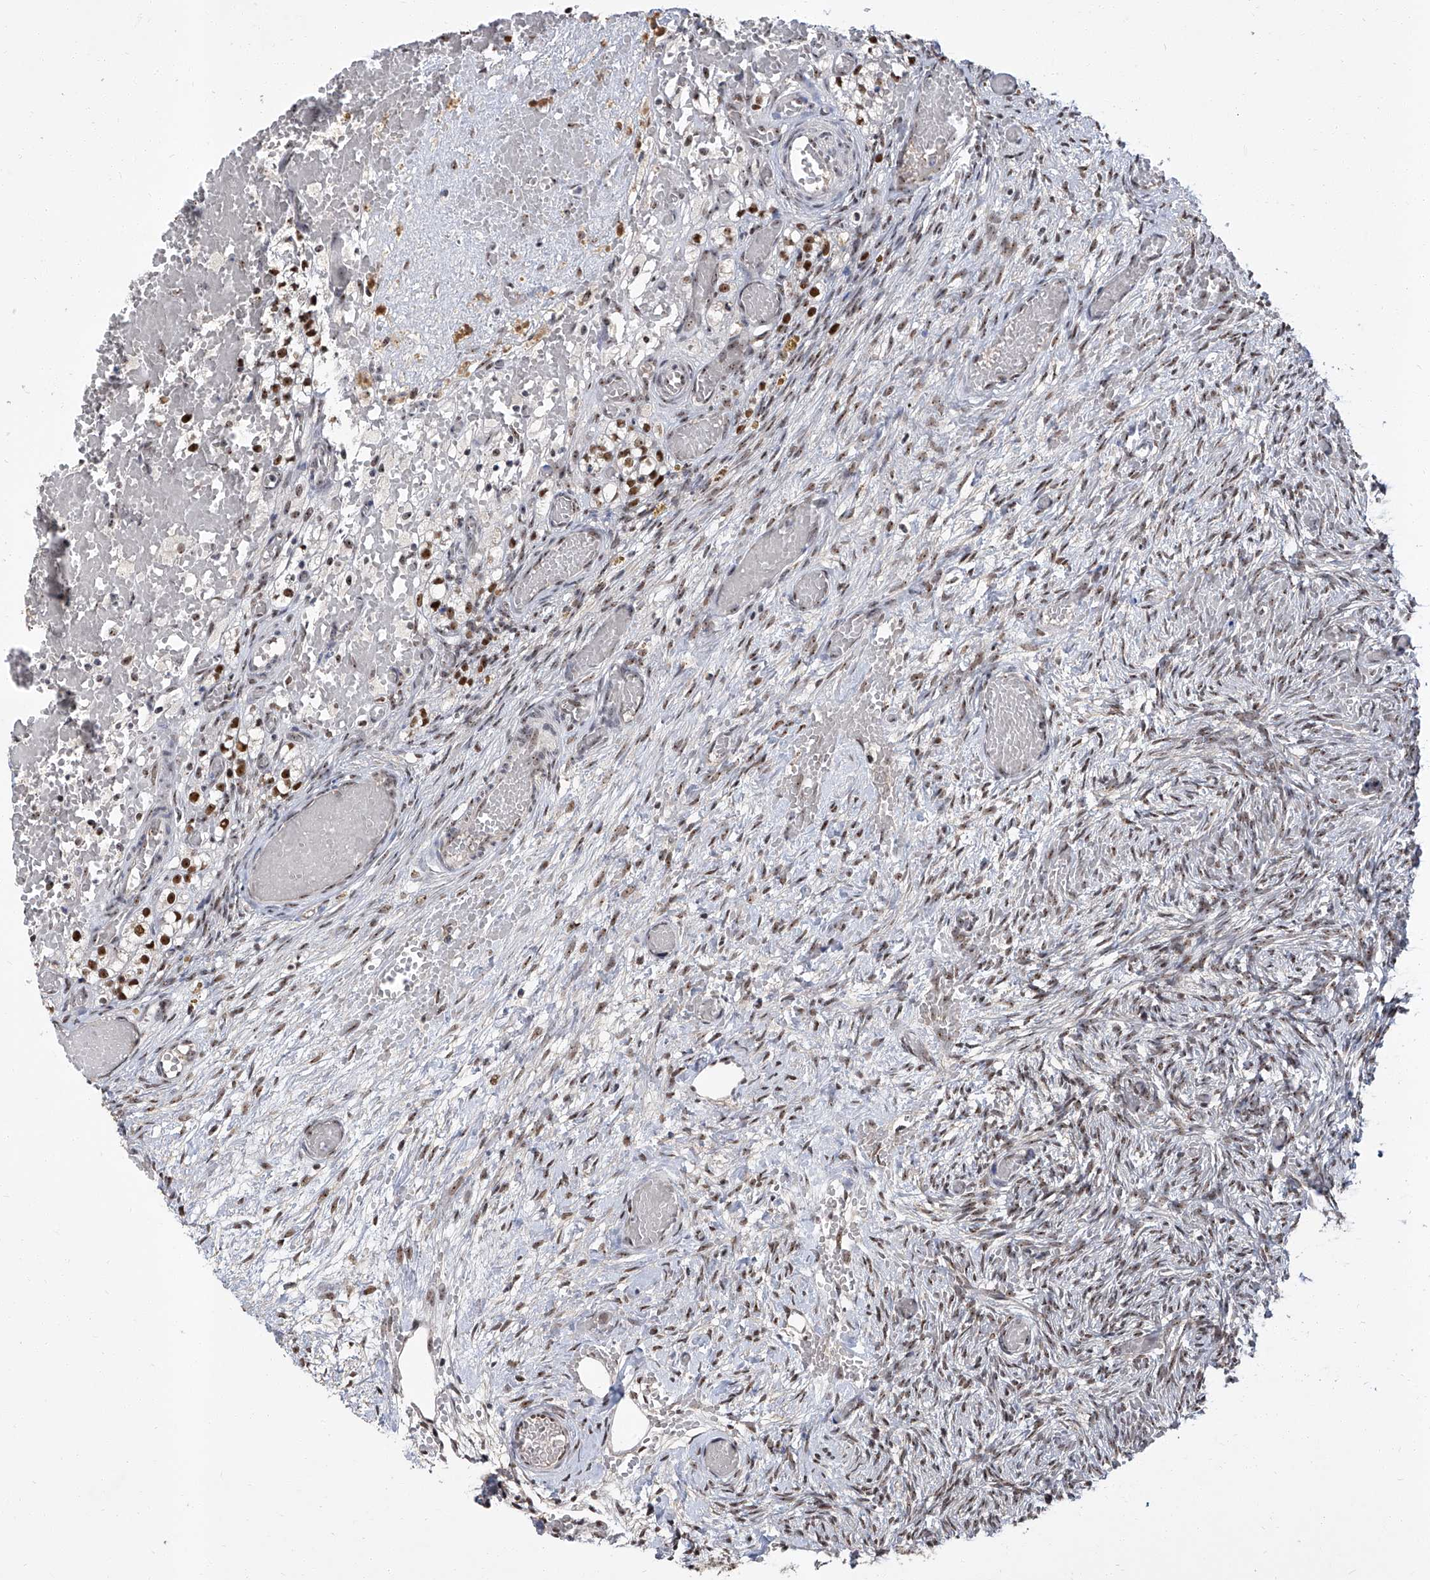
{"staining": {"intensity": "weak", "quantity": "<25%", "location": "nuclear"}, "tissue": "ovary", "cell_type": "Ovarian stroma cells", "image_type": "normal", "snomed": [{"axis": "morphology", "description": "Adenocarcinoma, NOS"}, {"axis": "topography", "description": "Endometrium"}], "caption": "DAB immunohistochemical staining of benign human ovary reveals no significant staining in ovarian stroma cells.", "gene": "CMTR1", "patient": {"sex": "female", "age": 32}}